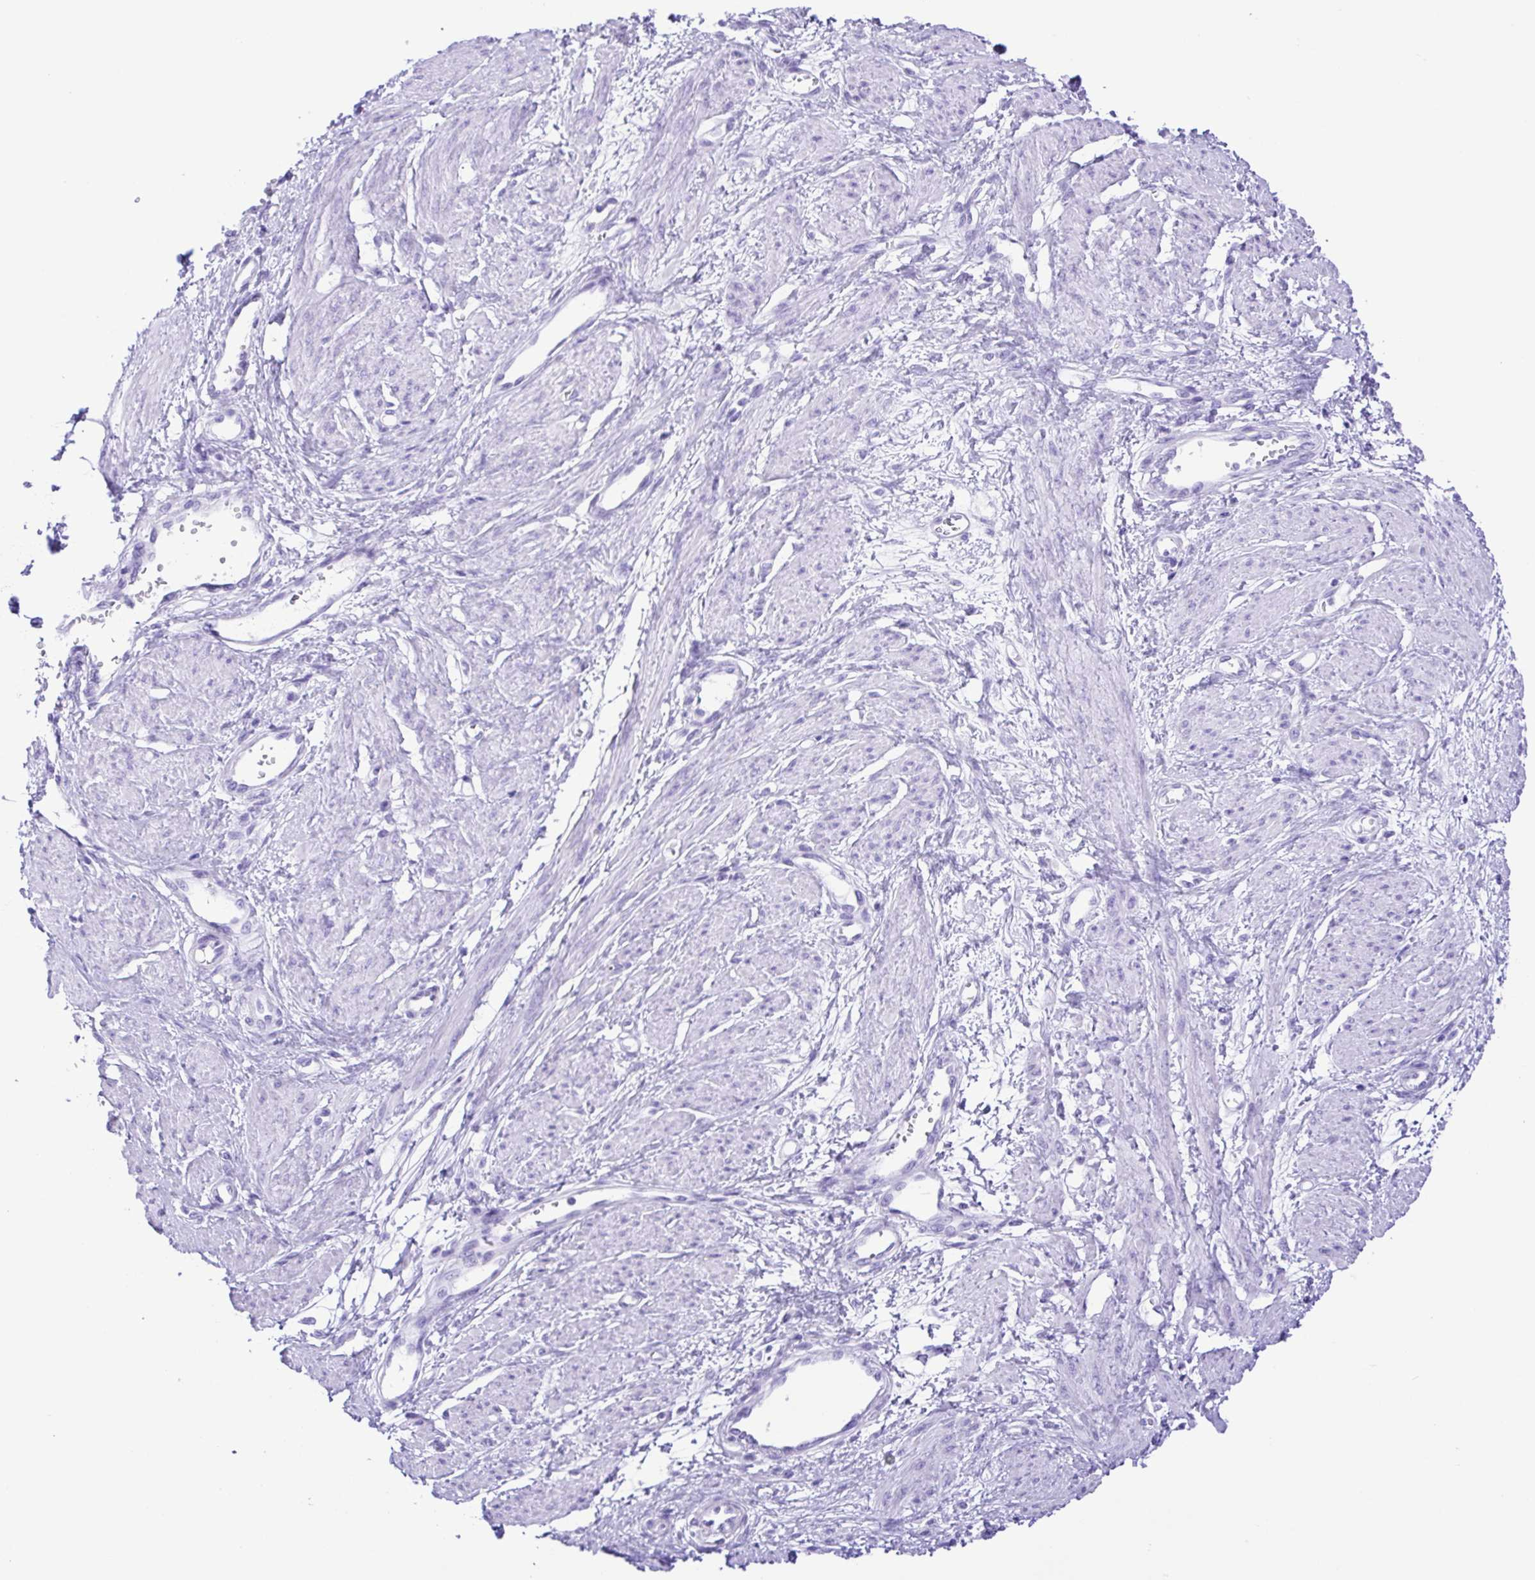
{"staining": {"intensity": "negative", "quantity": "none", "location": "none"}, "tissue": "smooth muscle", "cell_type": "Smooth muscle cells", "image_type": "normal", "snomed": [{"axis": "morphology", "description": "Normal tissue, NOS"}, {"axis": "topography", "description": "Smooth muscle"}, {"axis": "topography", "description": "Uterus"}], "caption": "High magnification brightfield microscopy of benign smooth muscle stained with DAB (3,3'-diaminobenzidine) (brown) and counterstained with hematoxylin (blue): smooth muscle cells show no significant staining. The staining was performed using DAB to visualize the protein expression in brown, while the nuclei were stained in blue with hematoxylin (Magnification: 20x).", "gene": "ERP27", "patient": {"sex": "female", "age": 39}}